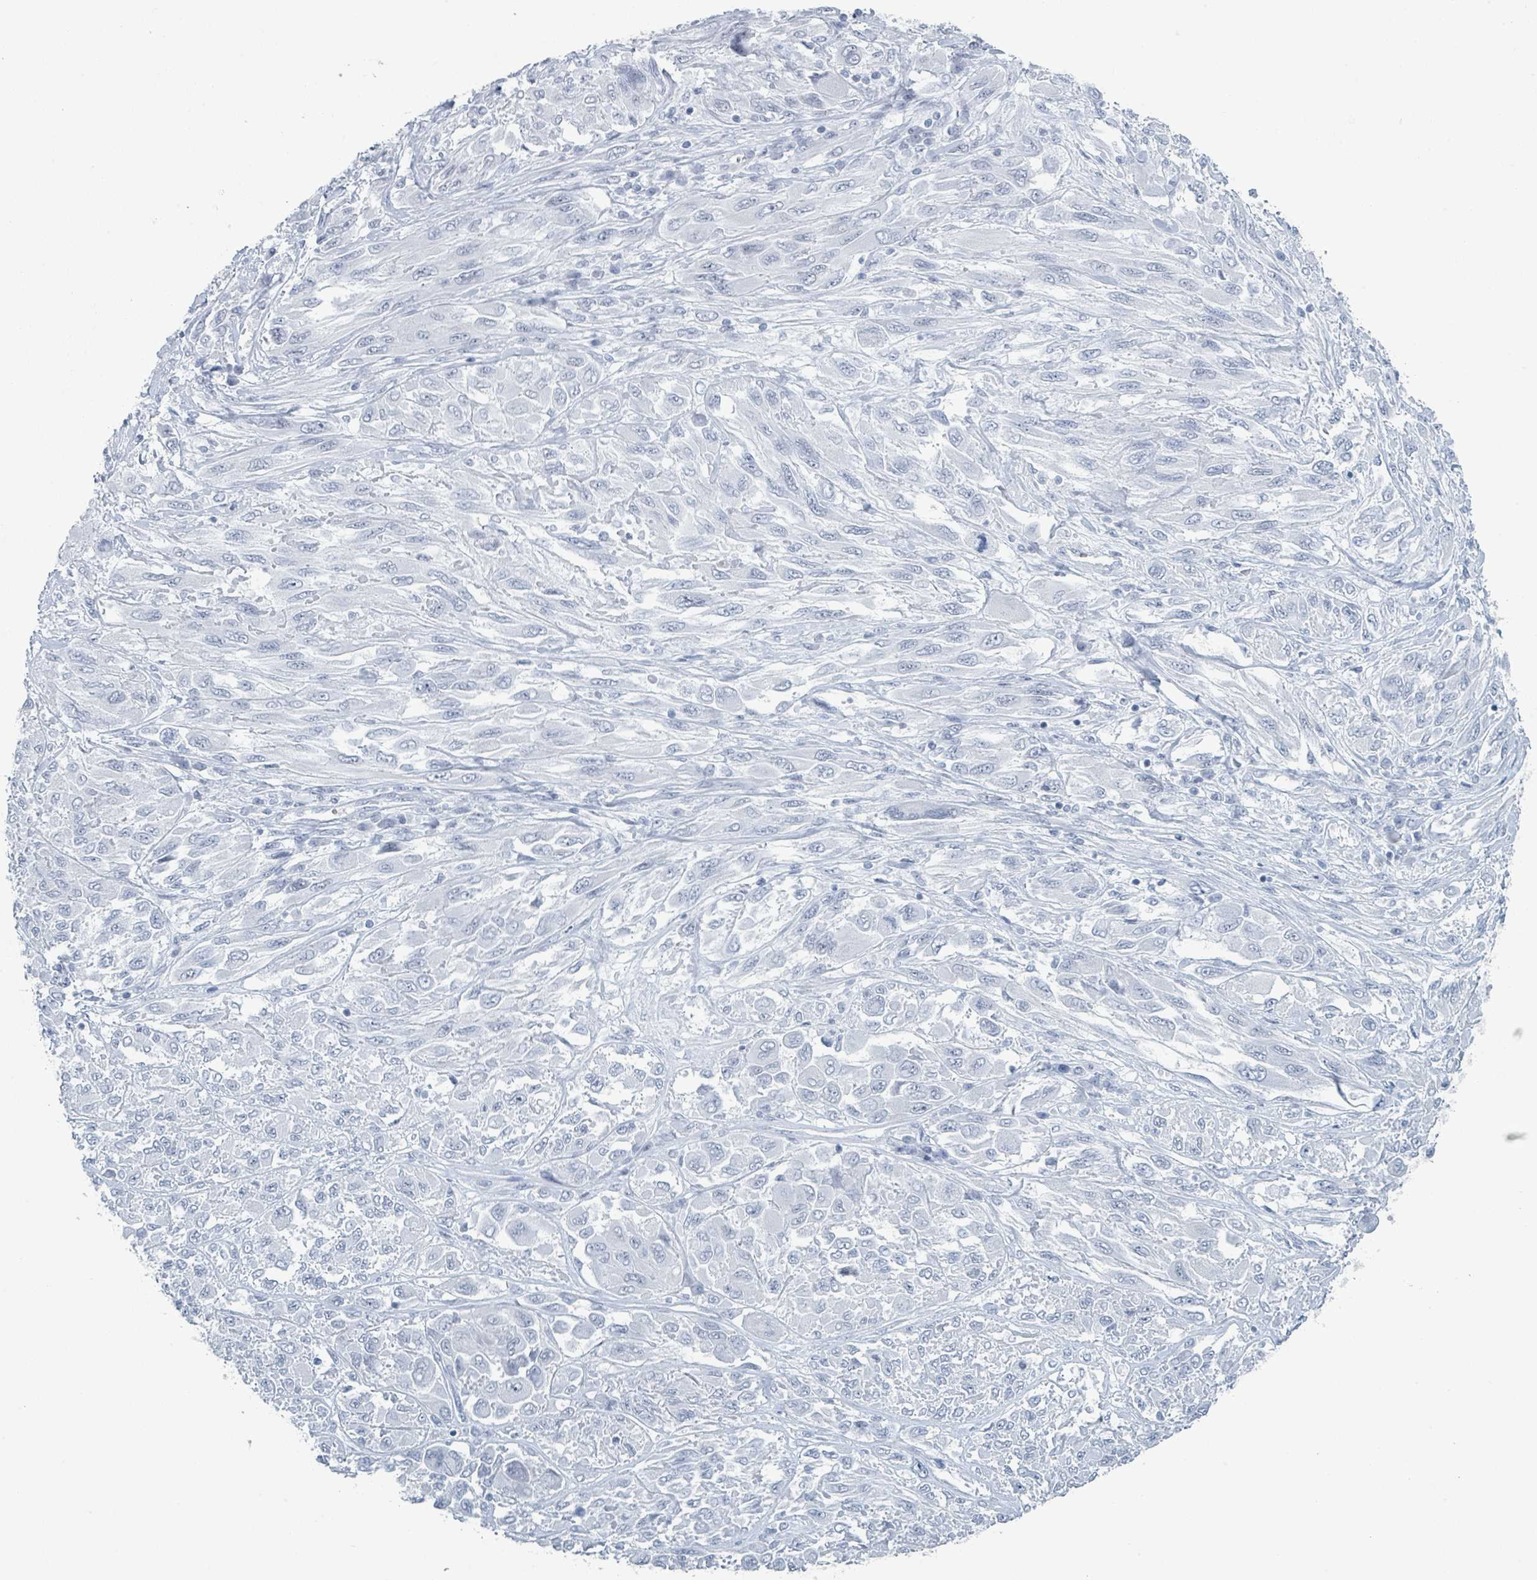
{"staining": {"intensity": "negative", "quantity": "none", "location": "none"}, "tissue": "melanoma", "cell_type": "Tumor cells", "image_type": "cancer", "snomed": [{"axis": "morphology", "description": "Malignant melanoma, NOS"}, {"axis": "topography", "description": "Skin"}], "caption": "Photomicrograph shows no significant protein positivity in tumor cells of melanoma.", "gene": "GPR15LG", "patient": {"sex": "female", "age": 91}}